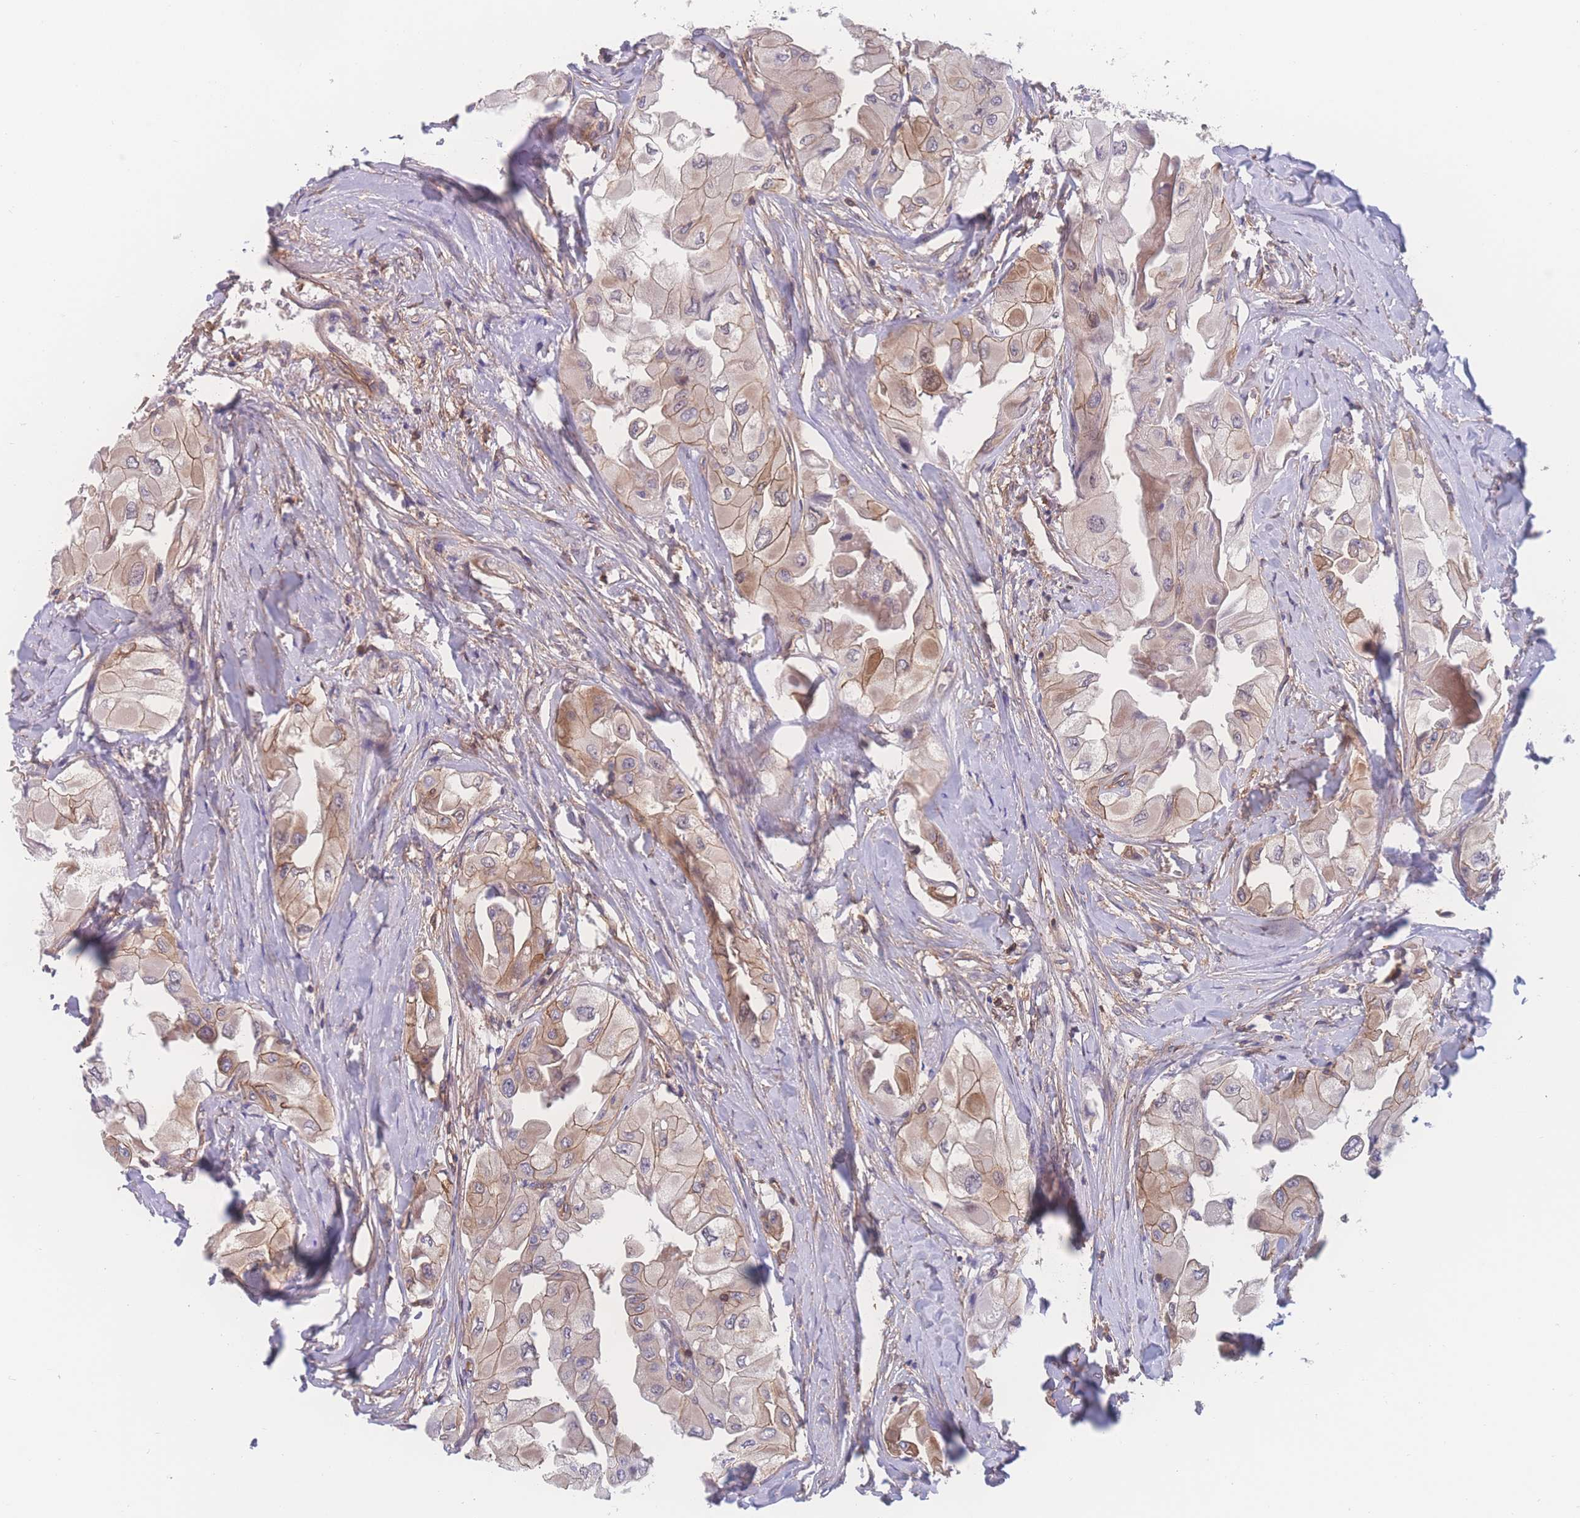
{"staining": {"intensity": "moderate", "quantity": "25%-75%", "location": "cytoplasmic/membranous"}, "tissue": "thyroid cancer", "cell_type": "Tumor cells", "image_type": "cancer", "snomed": [{"axis": "morphology", "description": "Normal tissue, NOS"}, {"axis": "morphology", "description": "Papillary adenocarcinoma, NOS"}, {"axis": "topography", "description": "Thyroid gland"}], "caption": "A brown stain labels moderate cytoplasmic/membranous positivity of a protein in thyroid cancer tumor cells.", "gene": "CFAP97", "patient": {"sex": "female", "age": 59}}